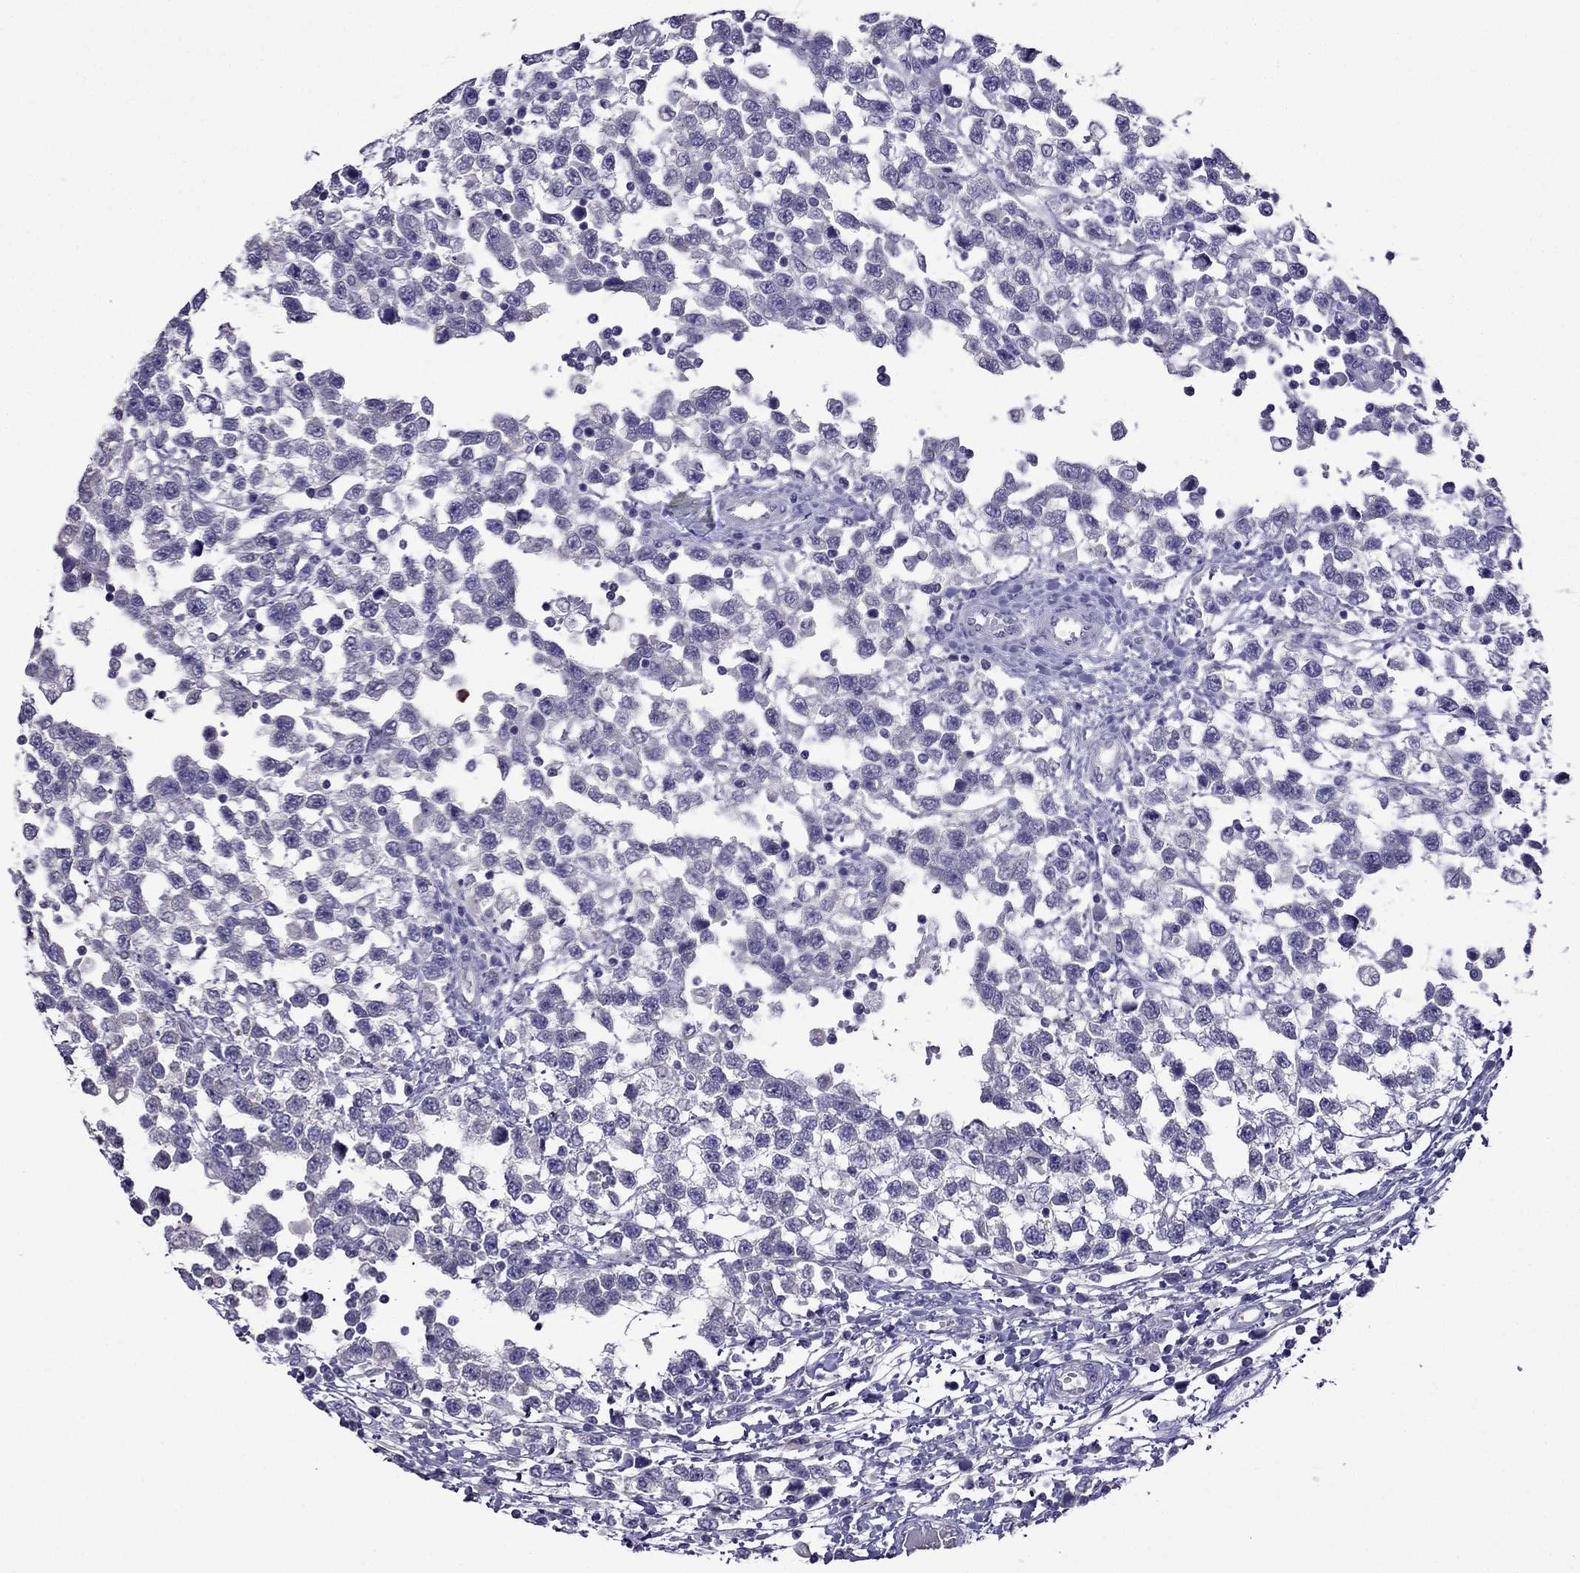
{"staining": {"intensity": "negative", "quantity": "none", "location": "none"}, "tissue": "testis cancer", "cell_type": "Tumor cells", "image_type": "cancer", "snomed": [{"axis": "morphology", "description": "Seminoma, NOS"}, {"axis": "topography", "description": "Testis"}], "caption": "Immunohistochemistry of human testis seminoma reveals no expression in tumor cells.", "gene": "SCNN1D", "patient": {"sex": "male", "age": 34}}